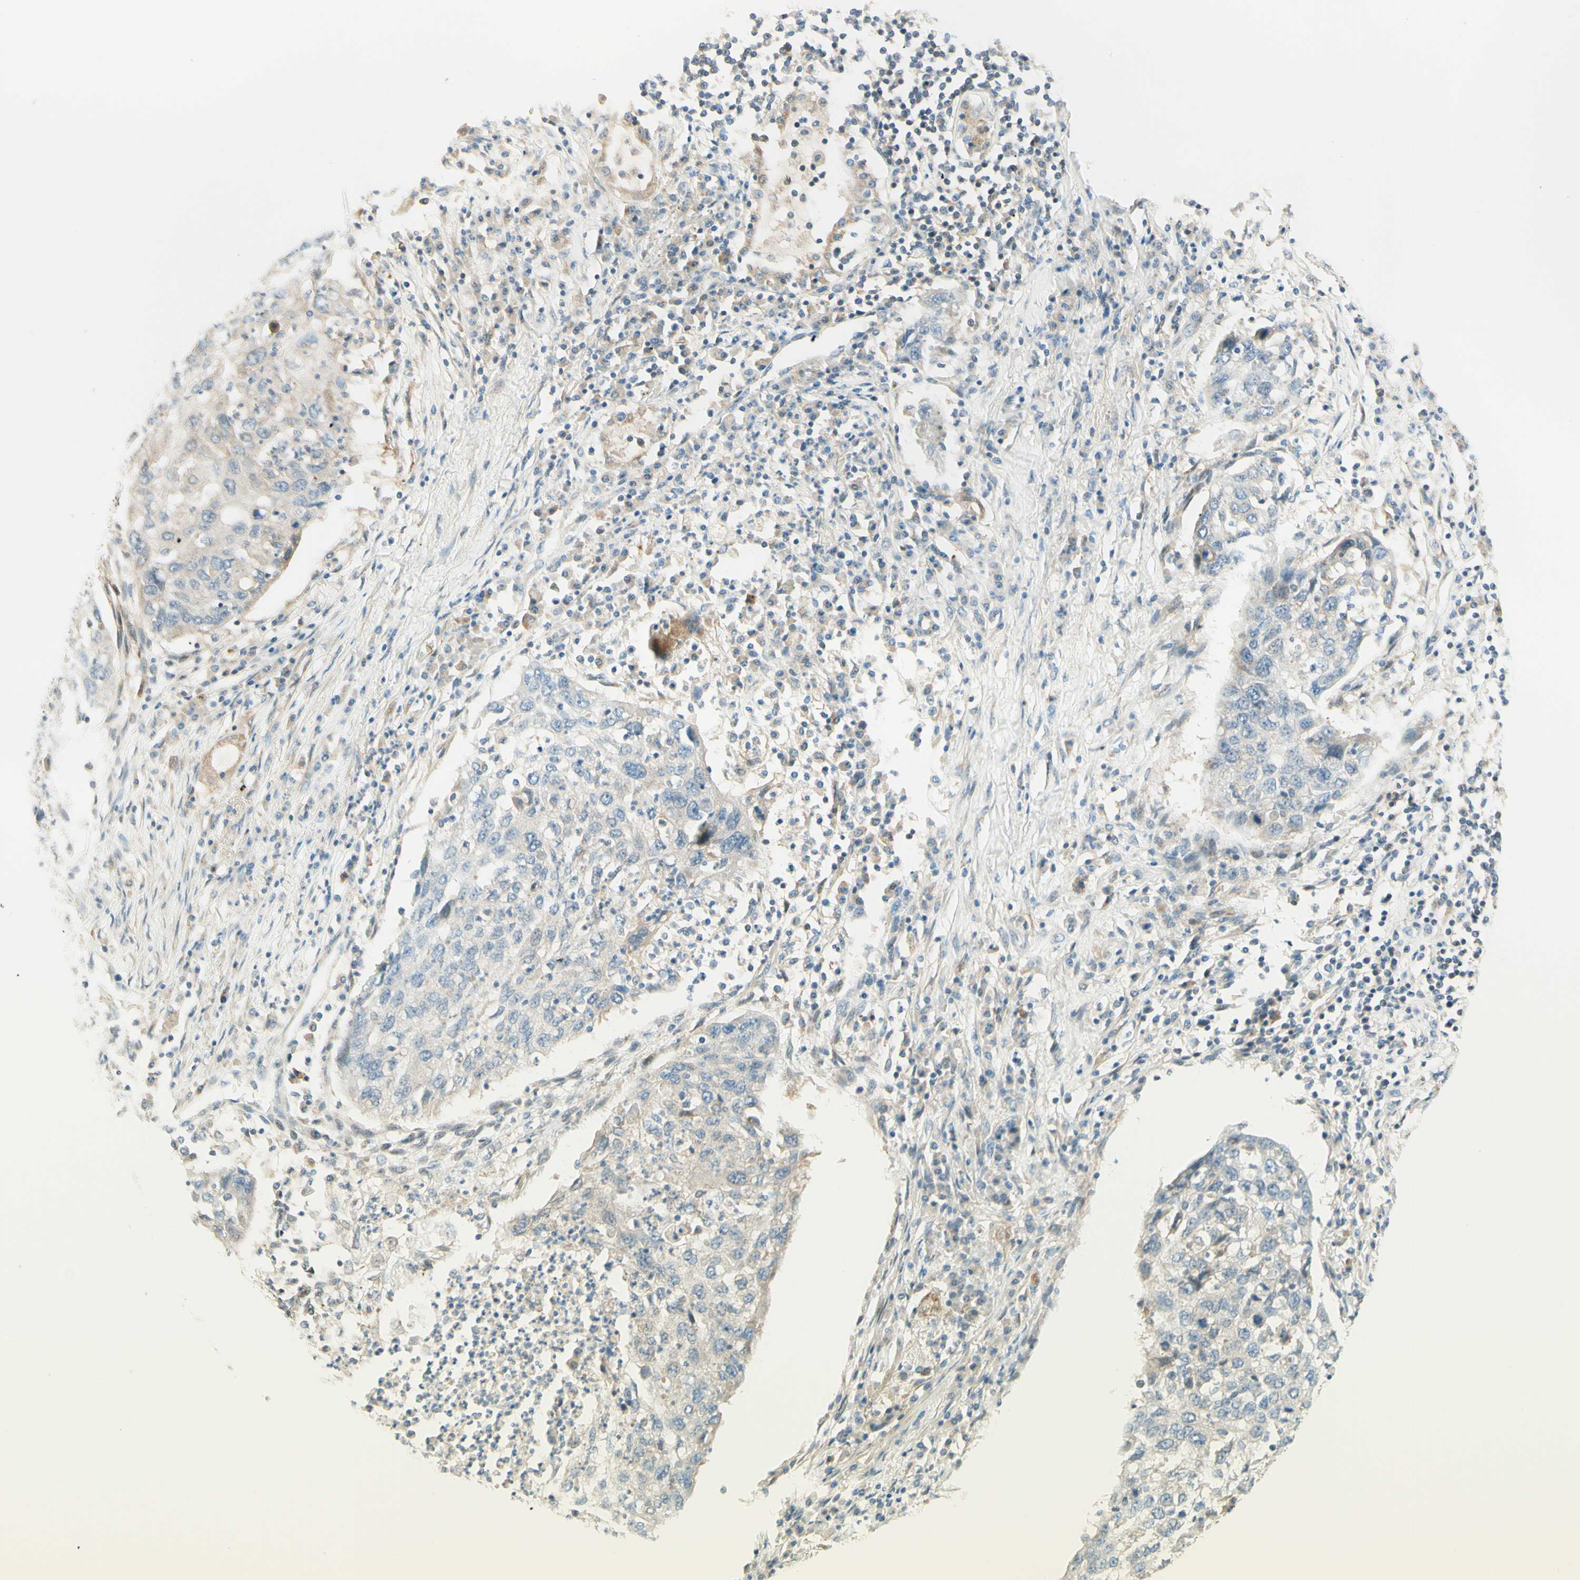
{"staining": {"intensity": "negative", "quantity": "none", "location": "none"}, "tissue": "lung cancer", "cell_type": "Tumor cells", "image_type": "cancer", "snomed": [{"axis": "morphology", "description": "Squamous cell carcinoma, NOS"}, {"axis": "topography", "description": "Lung"}], "caption": "This photomicrograph is of lung cancer (squamous cell carcinoma) stained with immunohistochemistry (IHC) to label a protein in brown with the nuclei are counter-stained blue. There is no expression in tumor cells.", "gene": "PROM1", "patient": {"sex": "female", "age": 63}}